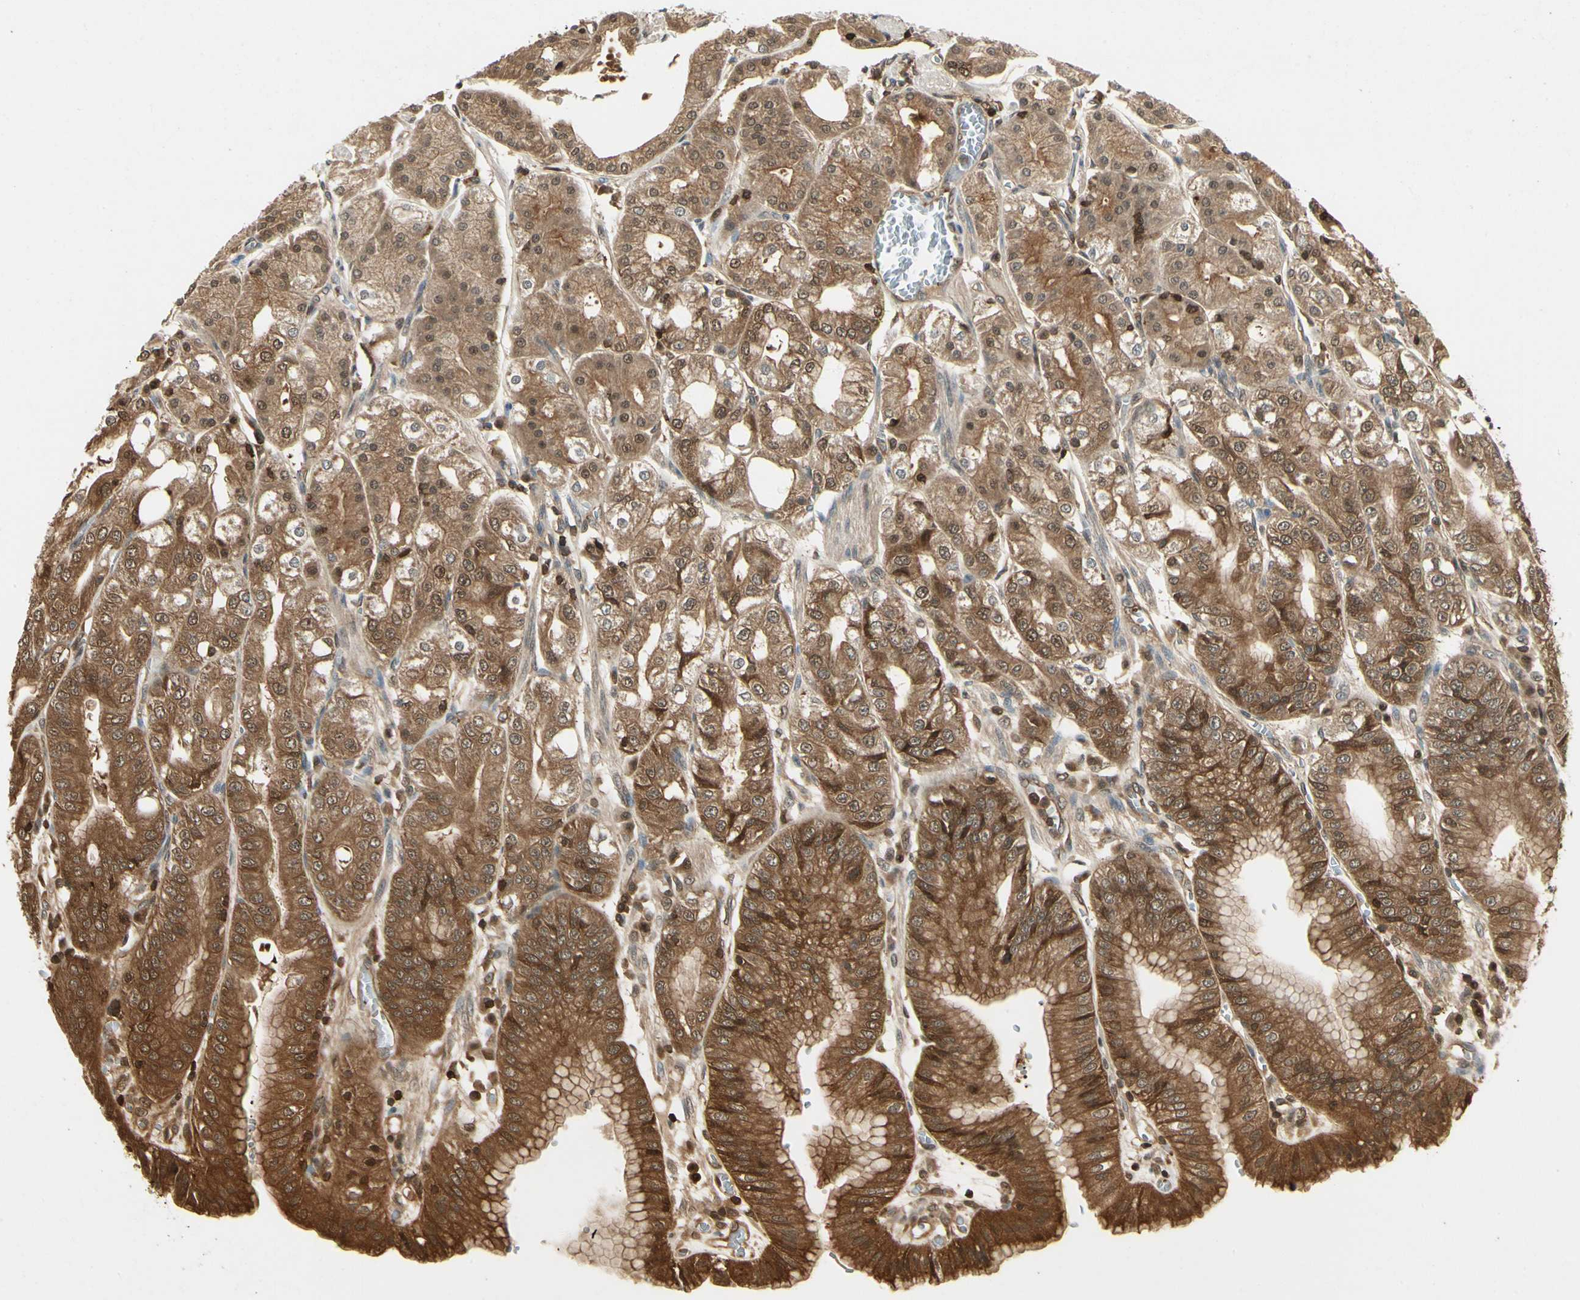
{"staining": {"intensity": "moderate", "quantity": ">75%", "location": "cytoplasmic/membranous"}, "tissue": "stomach", "cell_type": "Glandular cells", "image_type": "normal", "snomed": [{"axis": "morphology", "description": "Normal tissue, NOS"}, {"axis": "topography", "description": "Stomach, lower"}], "caption": "Immunohistochemistry (IHC) micrograph of unremarkable human stomach stained for a protein (brown), which exhibits medium levels of moderate cytoplasmic/membranous positivity in approximately >75% of glandular cells.", "gene": "YWHAB", "patient": {"sex": "male", "age": 71}}